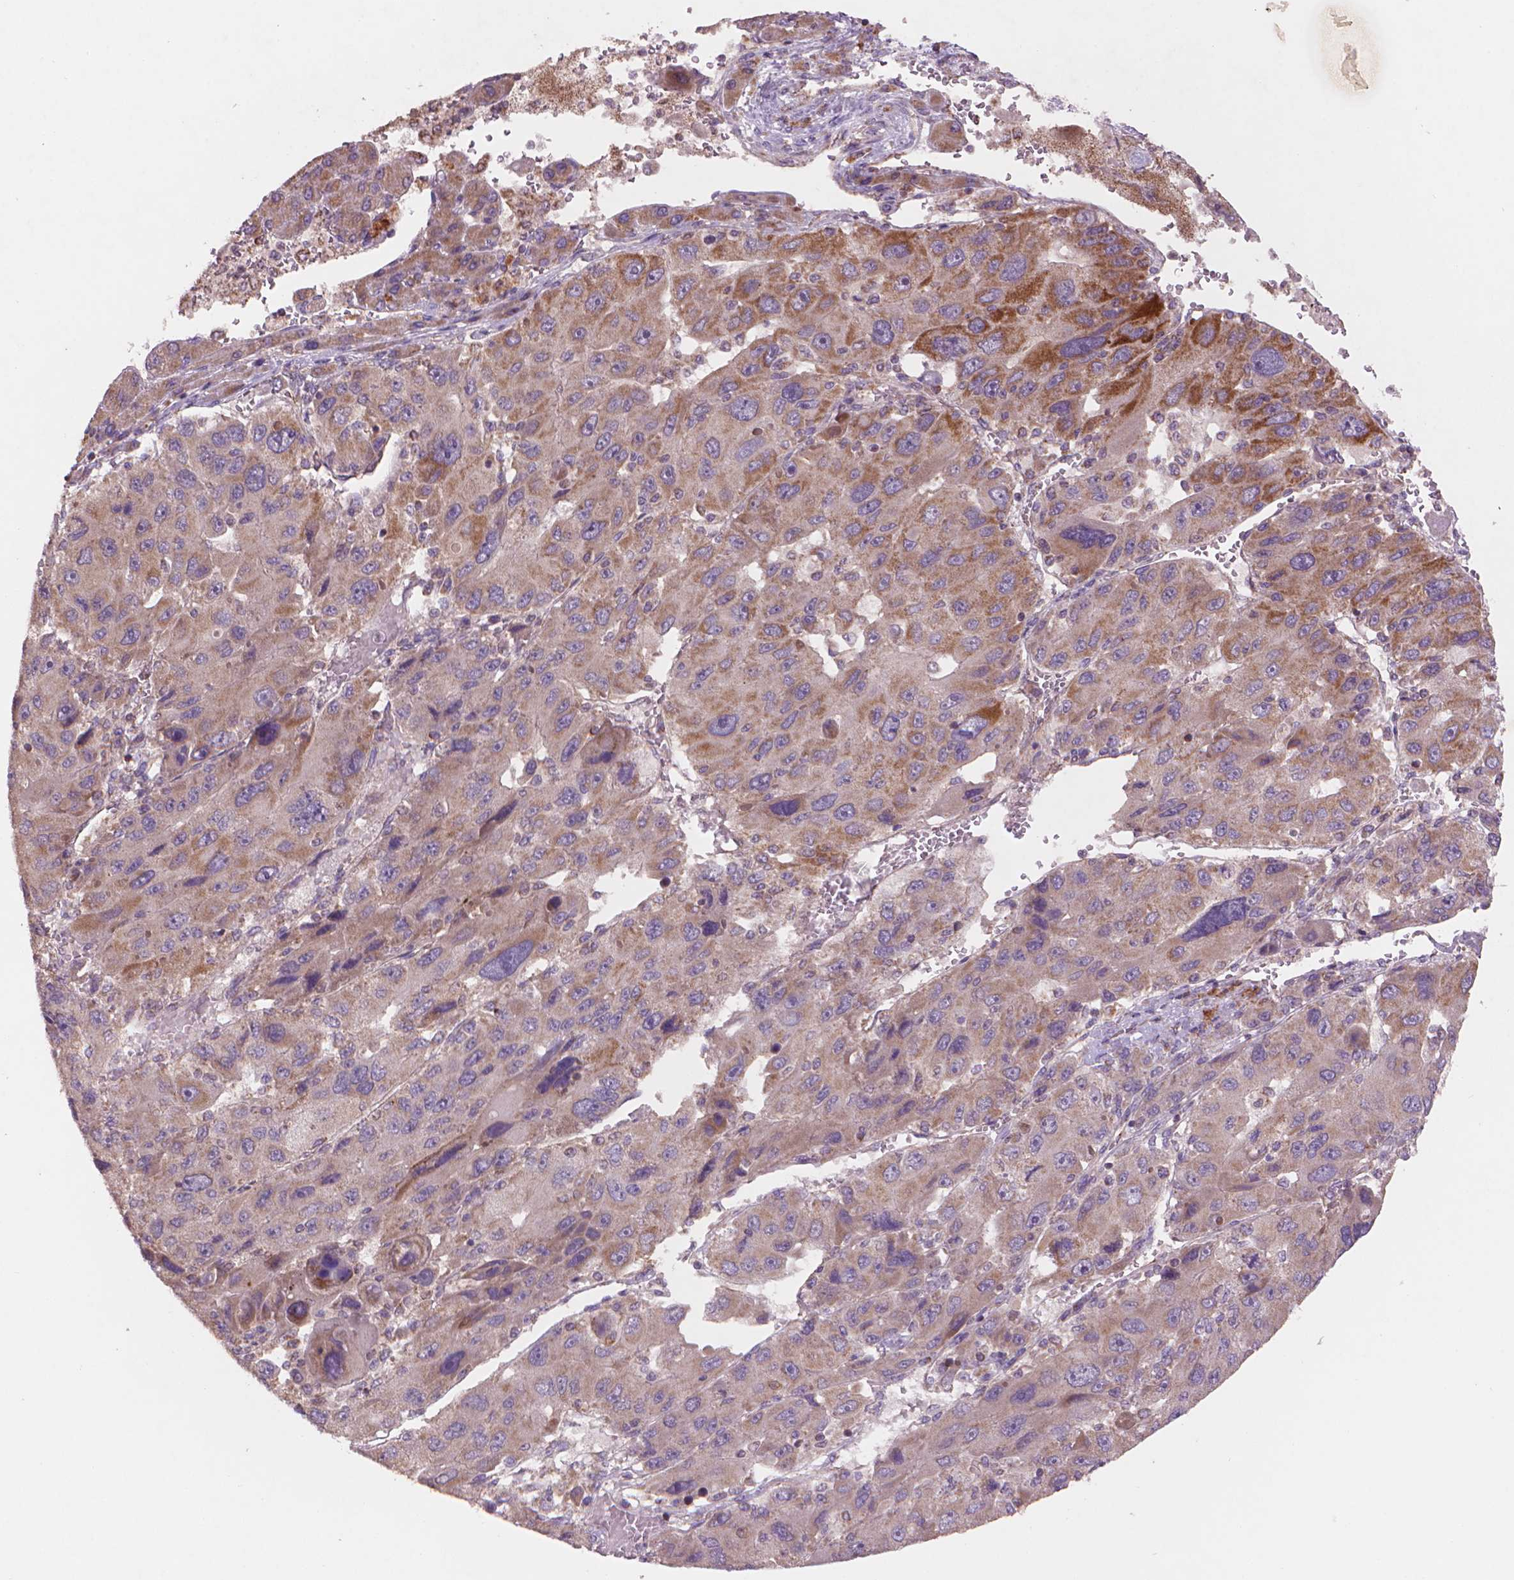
{"staining": {"intensity": "moderate", "quantity": "<25%", "location": "cytoplasmic/membranous"}, "tissue": "liver cancer", "cell_type": "Tumor cells", "image_type": "cancer", "snomed": [{"axis": "morphology", "description": "Carcinoma, Hepatocellular, NOS"}, {"axis": "topography", "description": "Liver"}], "caption": "The image reveals immunohistochemical staining of hepatocellular carcinoma (liver). There is moderate cytoplasmic/membranous expression is appreciated in approximately <25% of tumor cells.", "gene": "NLRX1", "patient": {"sex": "female", "age": 41}}